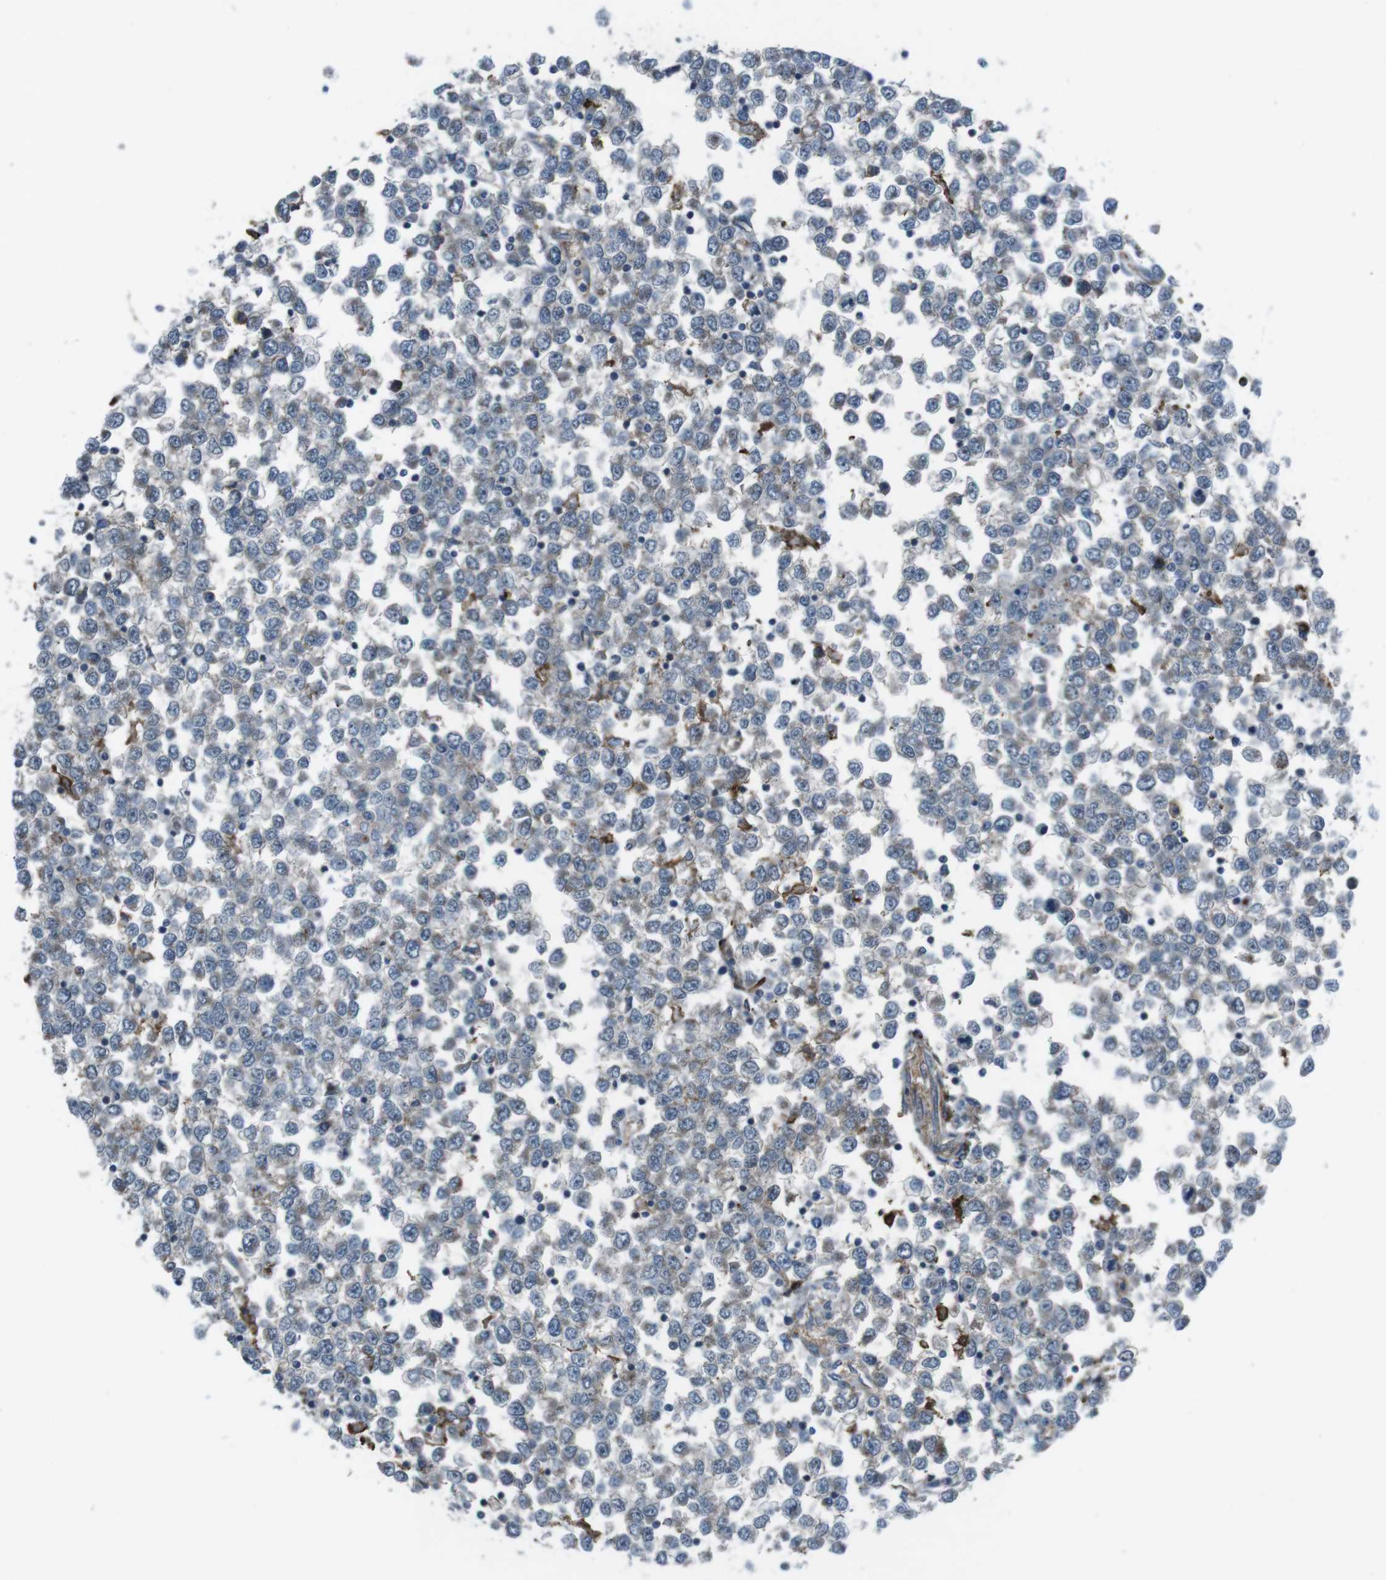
{"staining": {"intensity": "negative", "quantity": "none", "location": "none"}, "tissue": "testis cancer", "cell_type": "Tumor cells", "image_type": "cancer", "snomed": [{"axis": "morphology", "description": "Seminoma, NOS"}, {"axis": "topography", "description": "Testis"}], "caption": "An image of human testis cancer is negative for staining in tumor cells.", "gene": "GDF10", "patient": {"sex": "male", "age": 65}}